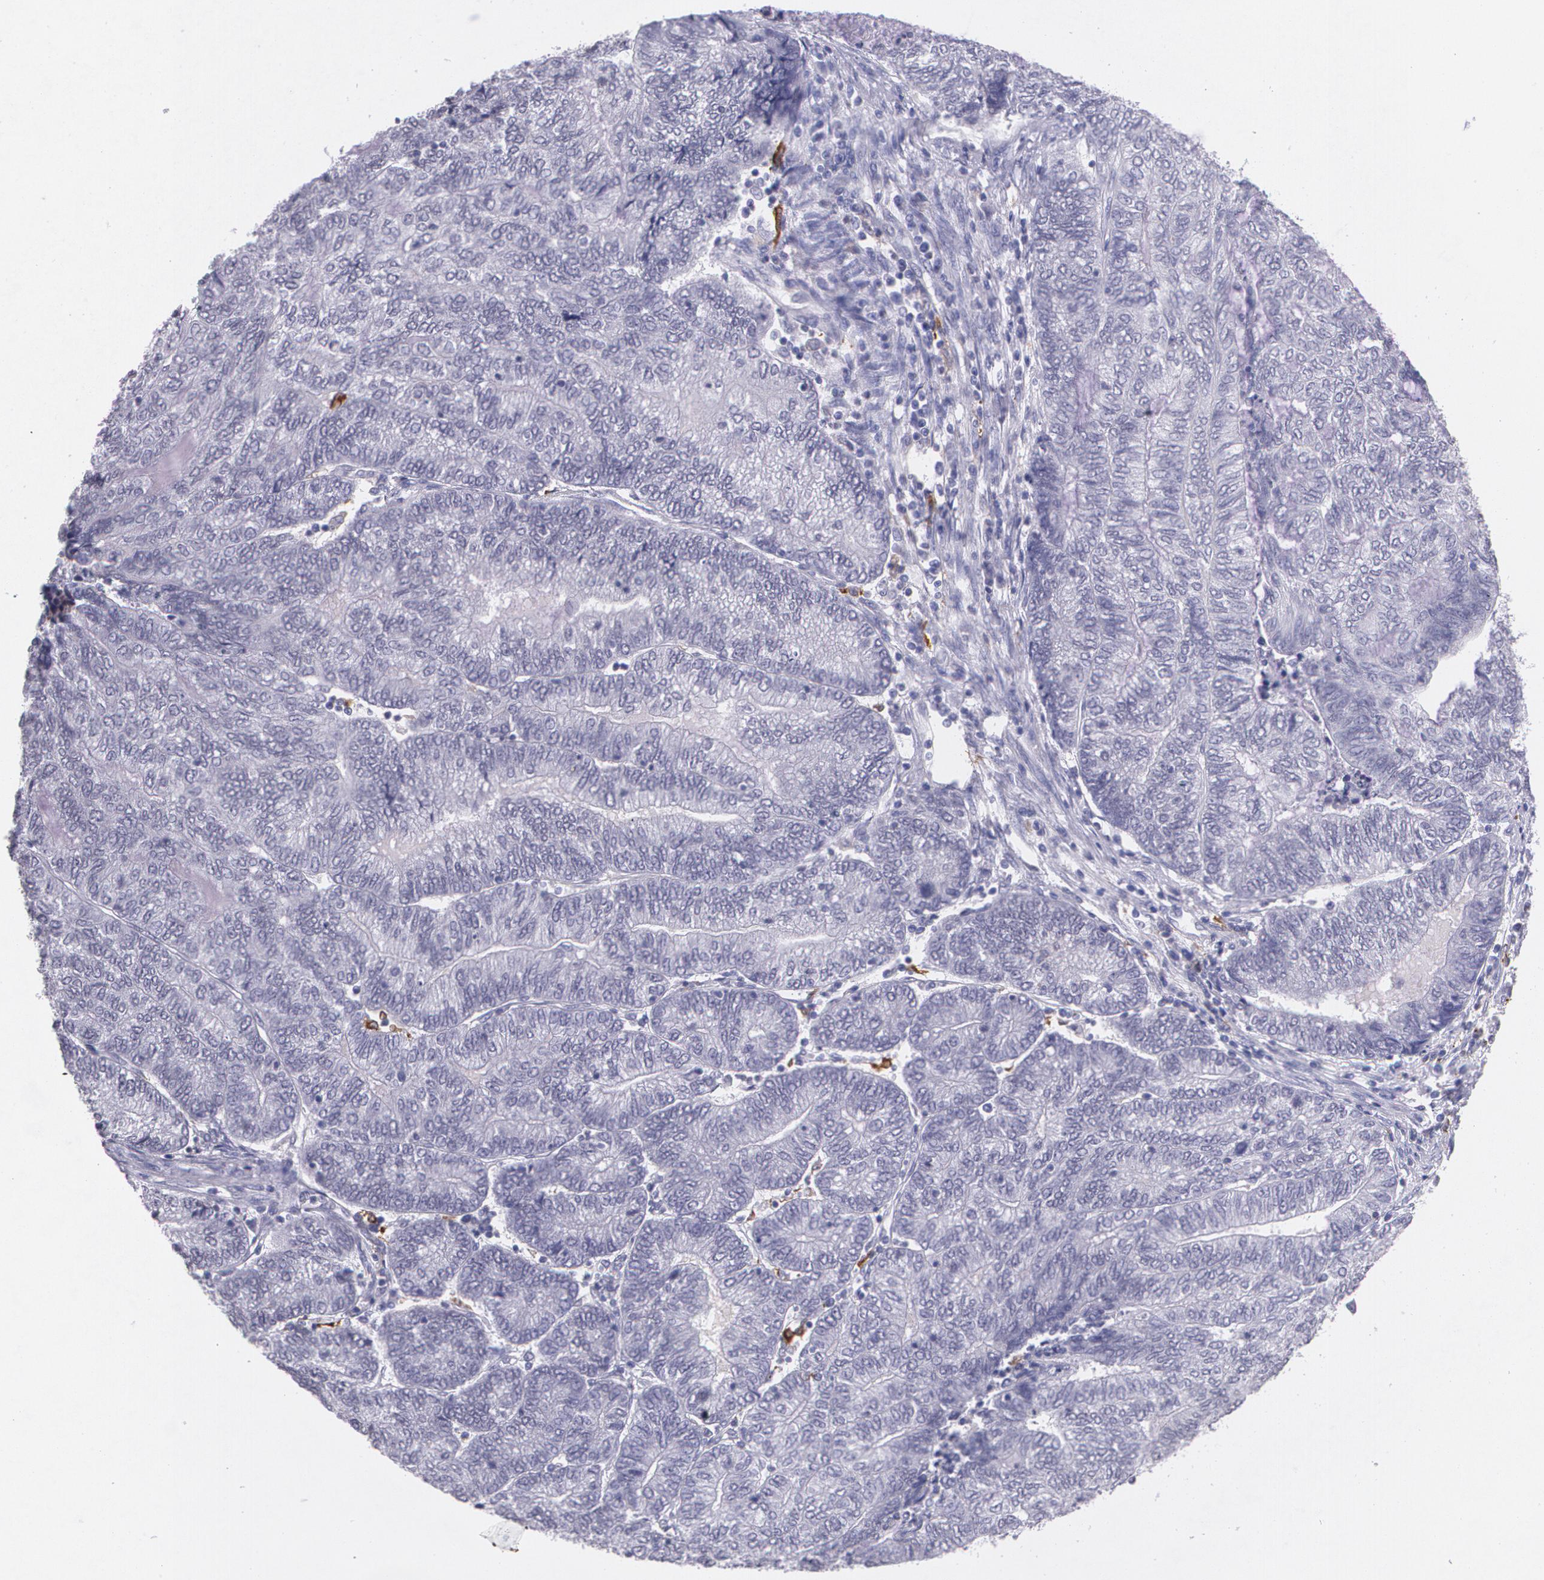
{"staining": {"intensity": "negative", "quantity": "none", "location": "none"}, "tissue": "endometrial cancer", "cell_type": "Tumor cells", "image_type": "cancer", "snomed": [{"axis": "morphology", "description": "Adenocarcinoma, NOS"}, {"axis": "topography", "description": "Uterus"}, {"axis": "topography", "description": "Endometrium"}], "caption": "Endometrial cancer was stained to show a protein in brown. There is no significant staining in tumor cells.", "gene": "RTN1", "patient": {"sex": "female", "age": 70}}